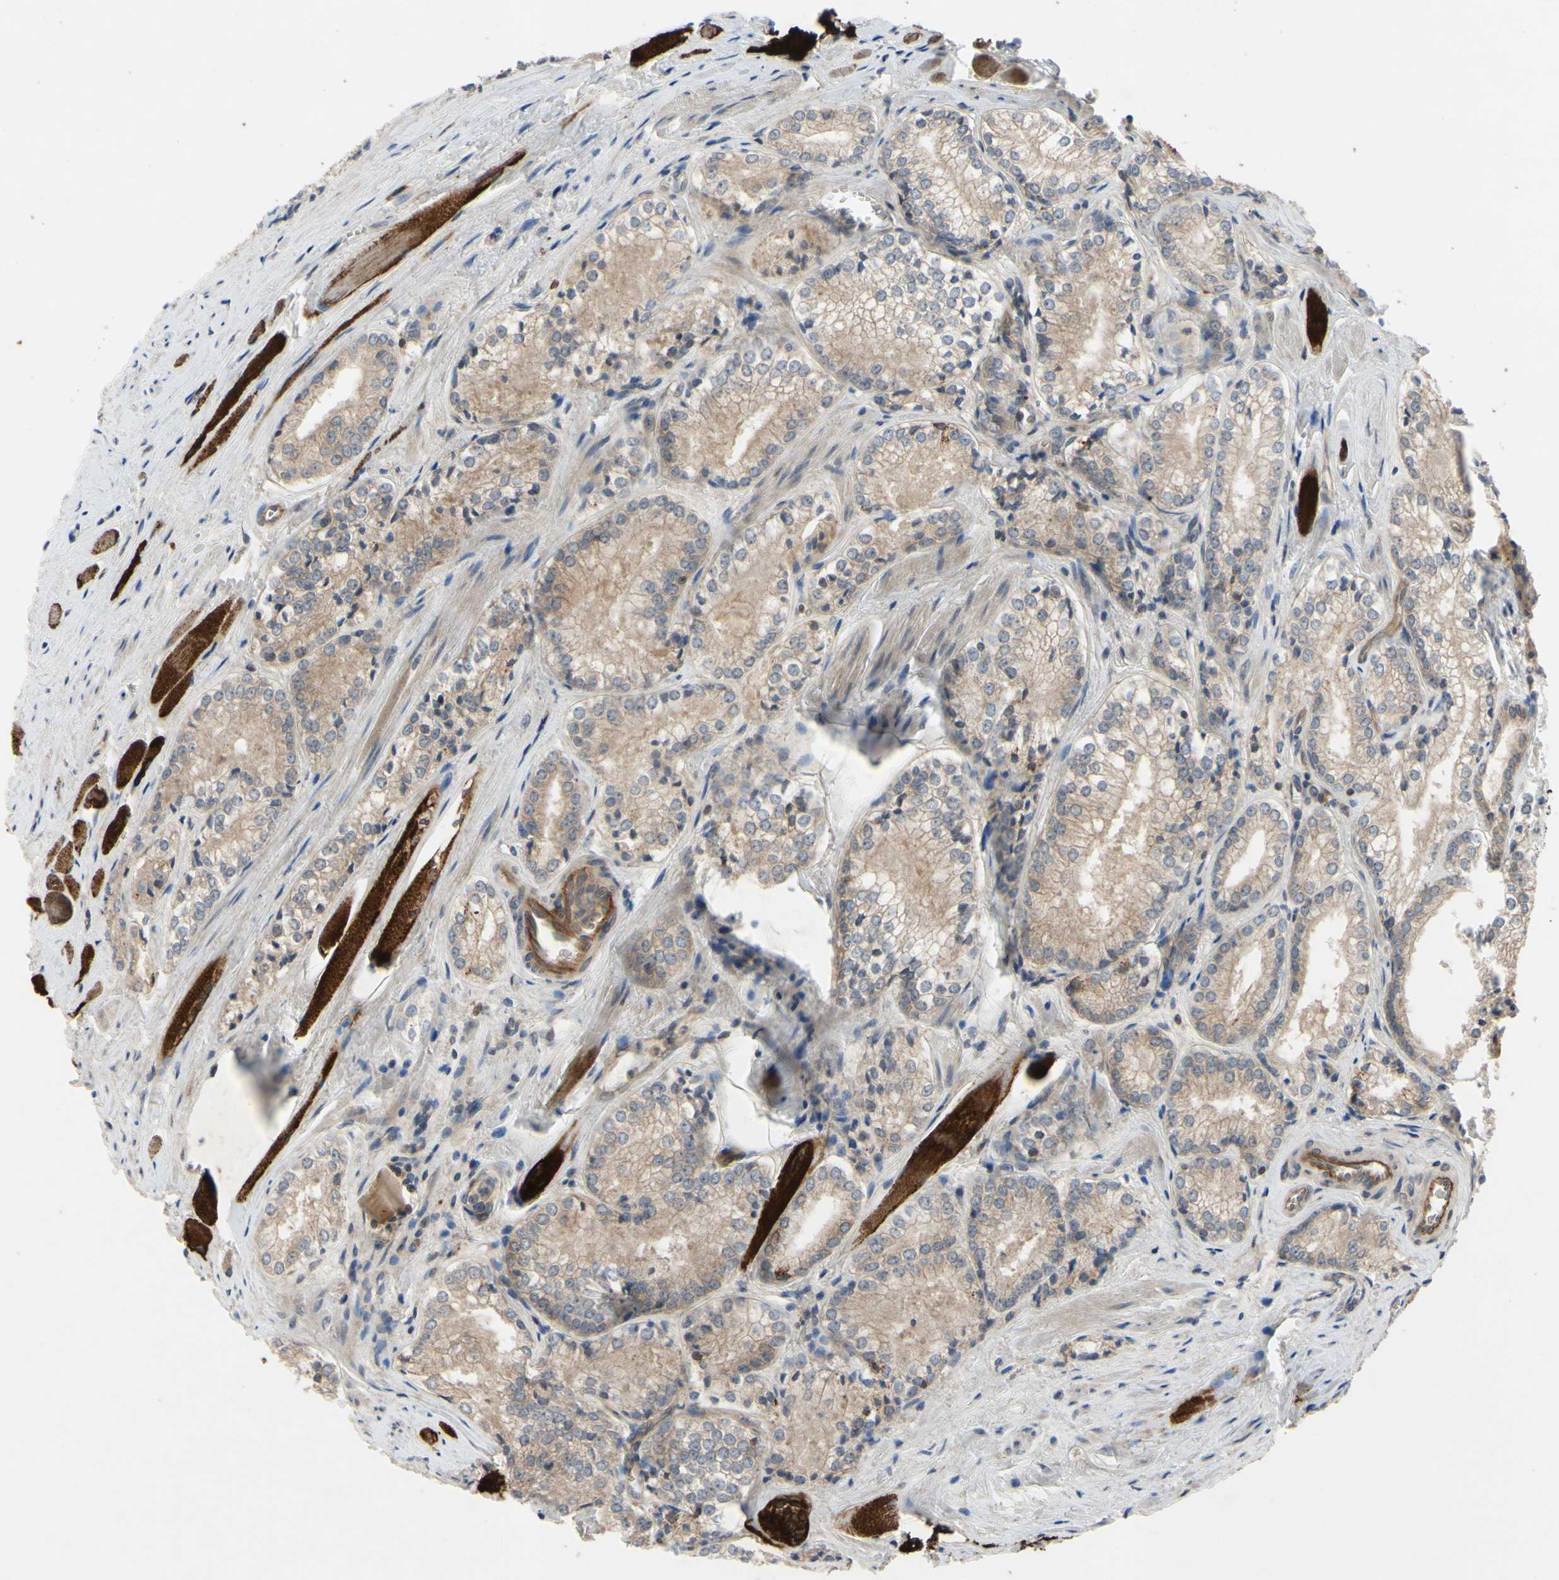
{"staining": {"intensity": "weak", "quantity": ">75%", "location": "cytoplasmic/membranous"}, "tissue": "prostate cancer", "cell_type": "Tumor cells", "image_type": "cancer", "snomed": [{"axis": "morphology", "description": "Adenocarcinoma, Low grade"}, {"axis": "topography", "description": "Prostate"}], "caption": "Tumor cells show weak cytoplasmic/membranous staining in approximately >75% of cells in prostate cancer (low-grade adenocarcinoma). Nuclei are stained in blue.", "gene": "XIAP", "patient": {"sex": "male", "age": 60}}